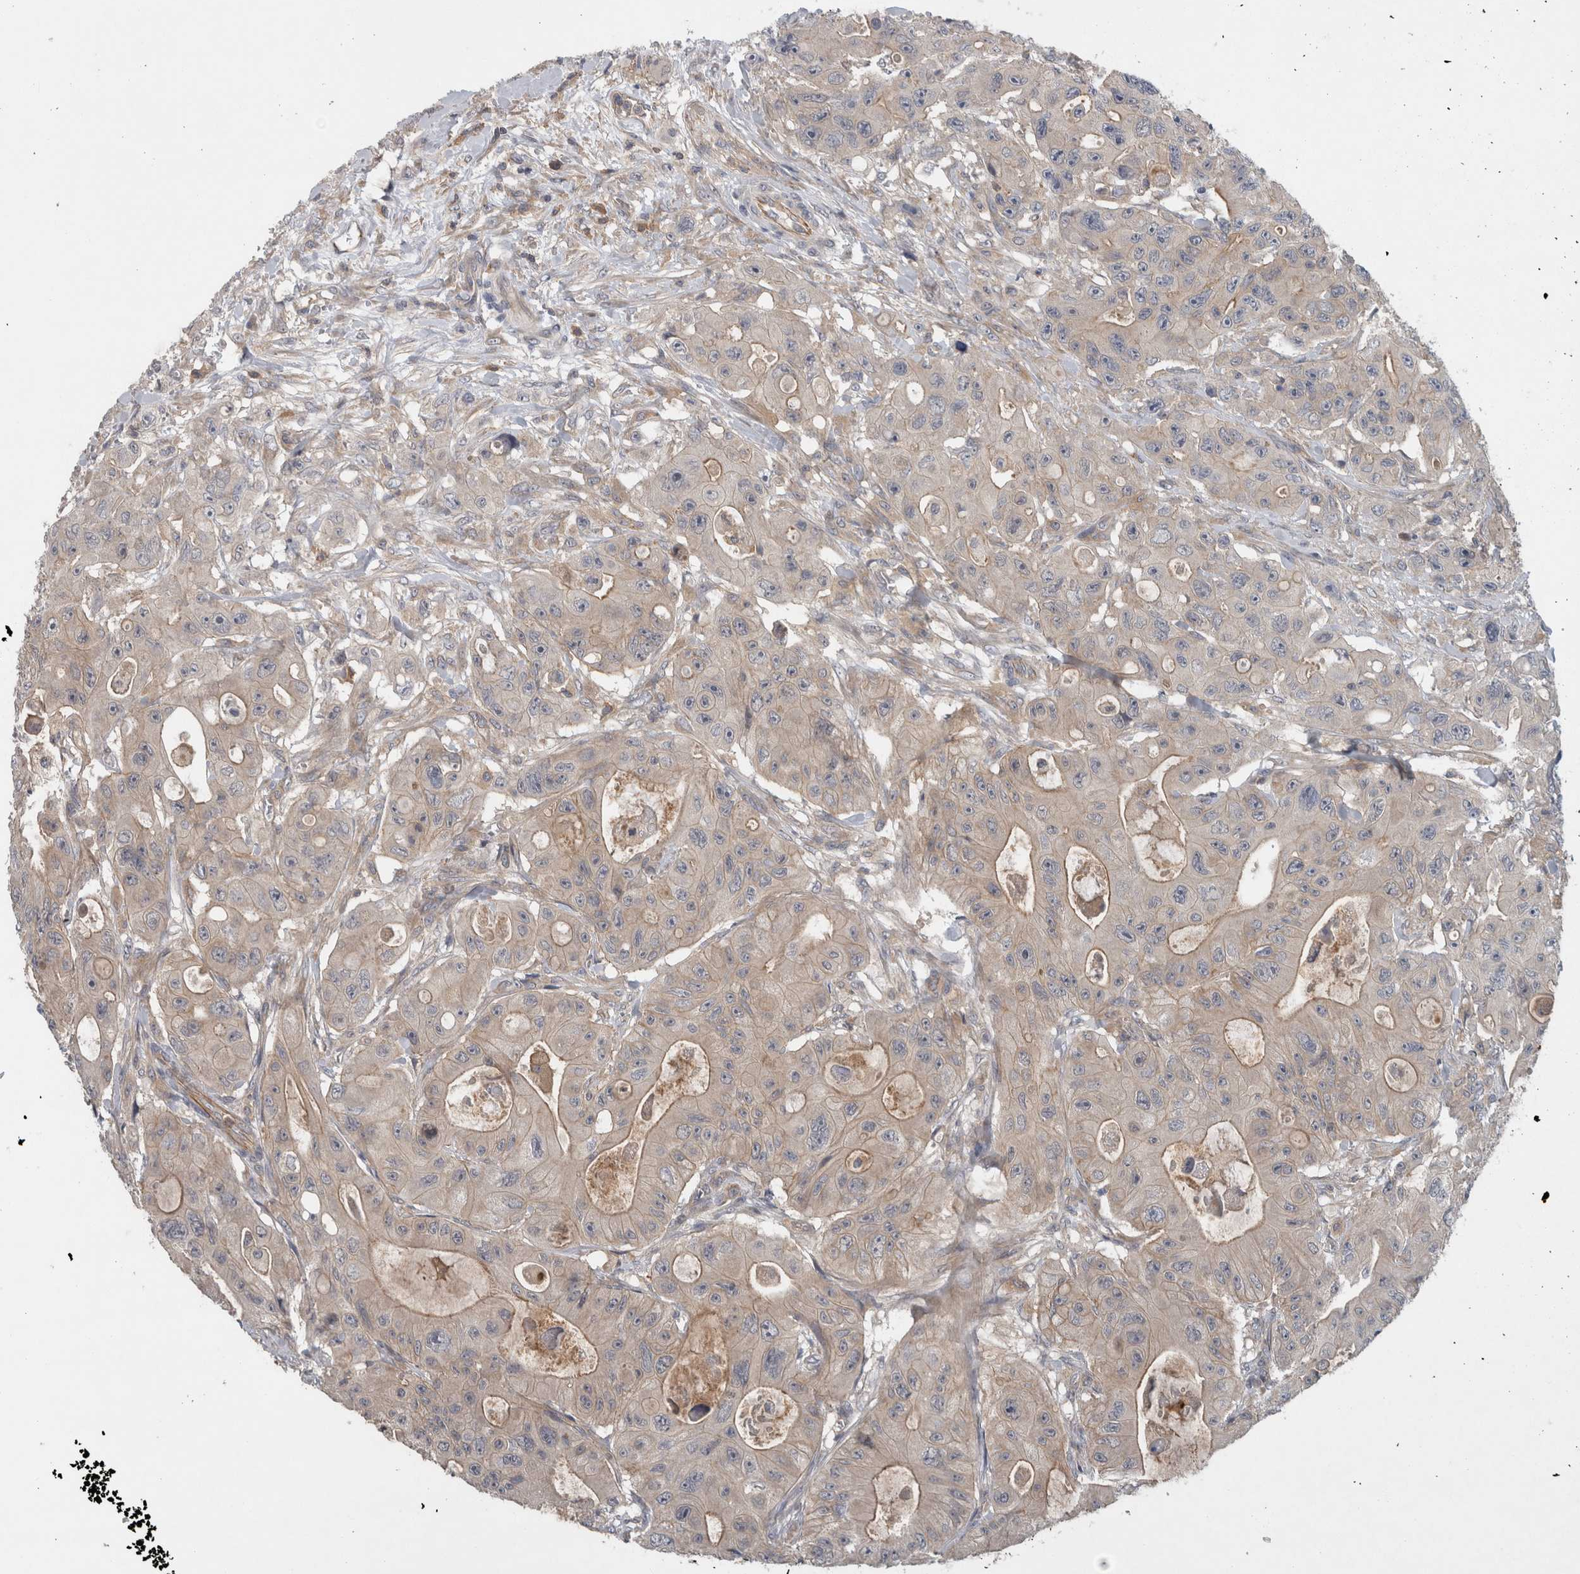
{"staining": {"intensity": "weak", "quantity": "25%-75%", "location": "cytoplasmic/membranous"}, "tissue": "colorectal cancer", "cell_type": "Tumor cells", "image_type": "cancer", "snomed": [{"axis": "morphology", "description": "Adenocarcinoma, NOS"}, {"axis": "topography", "description": "Colon"}], "caption": "There is low levels of weak cytoplasmic/membranous positivity in tumor cells of colorectal cancer (adenocarcinoma), as demonstrated by immunohistochemical staining (brown color).", "gene": "SCARA5", "patient": {"sex": "female", "age": 46}}